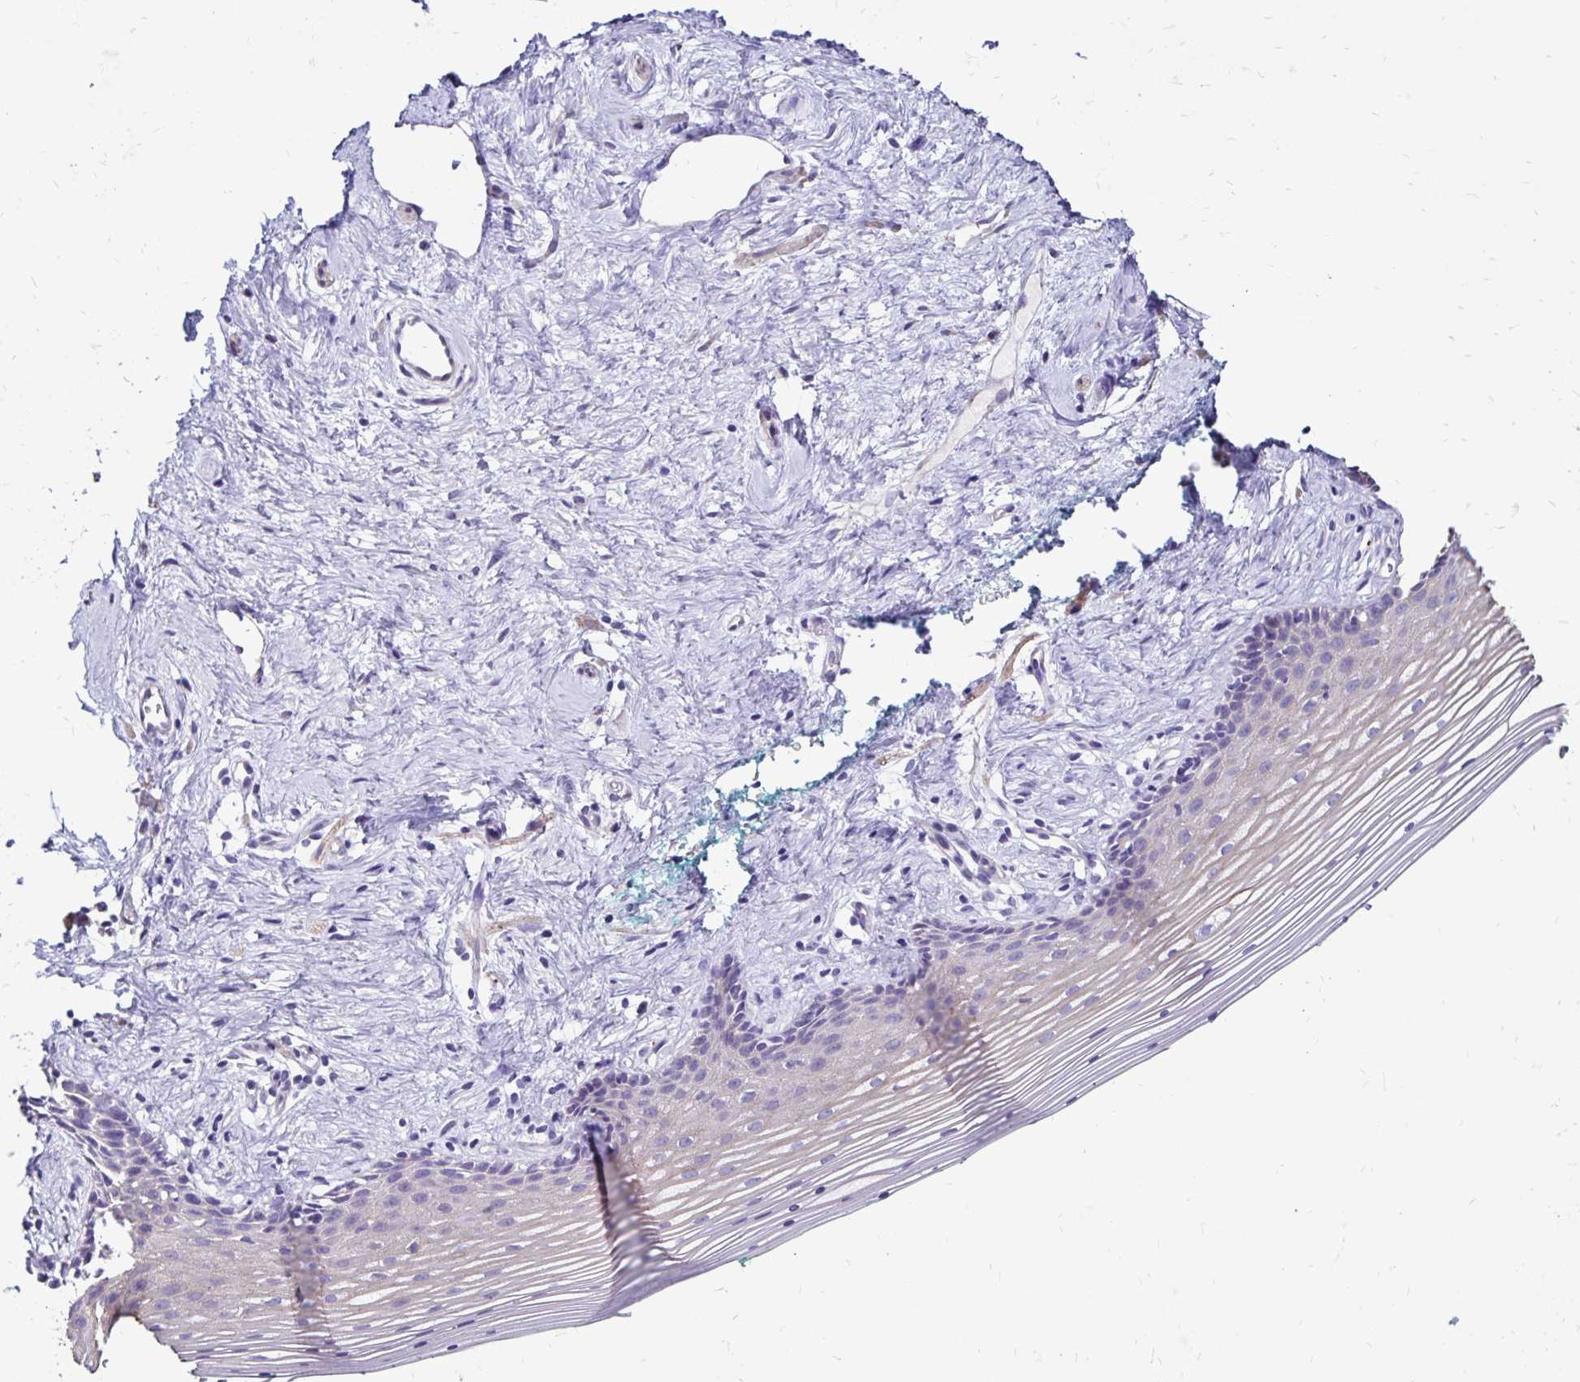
{"staining": {"intensity": "moderate", "quantity": "<25%", "location": "cytoplasmic/membranous"}, "tissue": "vagina", "cell_type": "Squamous epithelial cells", "image_type": "normal", "snomed": [{"axis": "morphology", "description": "Normal tissue, NOS"}, {"axis": "topography", "description": "Vagina"}], "caption": "An image of vagina stained for a protein shows moderate cytoplasmic/membranous brown staining in squamous epithelial cells. (Stains: DAB (3,3'-diaminobenzidine) in brown, nuclei in blue, Microscopy: brightfield microscopy at high magnification).", "gene": "EVPL", "patient": {"sex": "female", "age": 42}}